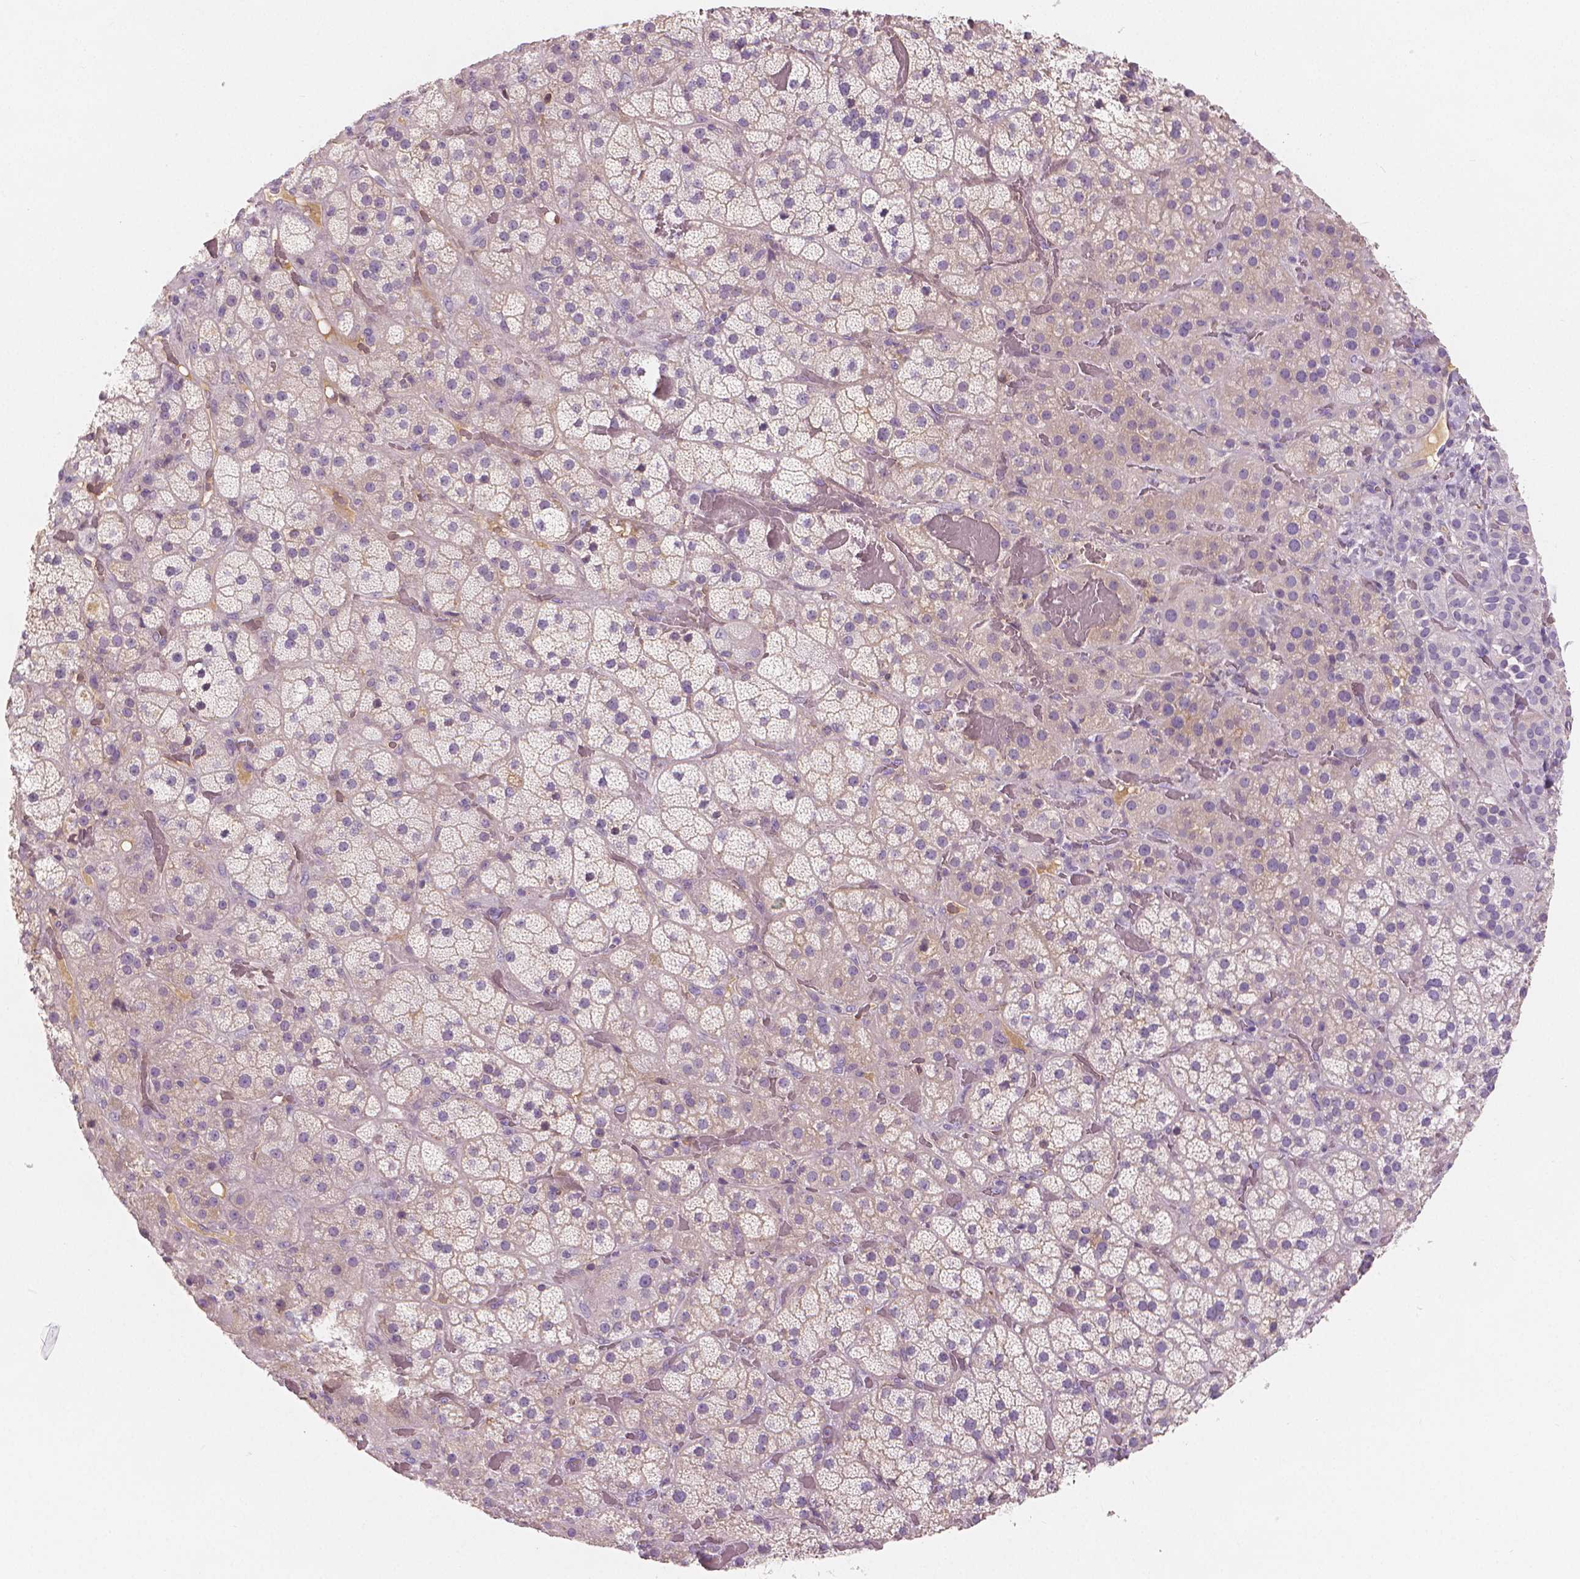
{"staining": {"intensity": "negative", "quantity": "none", "location": "none"}, "tissue": "adrenal gland", "cell_type": "Glandular cells", "image_type": "normal", "snomed": [{"axis": "morphology", "description": "Normal tissue, NOS"}, {"axis": "topography", "description": "Adrenal gland"}], "caption": "IHC image of benign adrenal gland: human adrenal gland stained with DAB (3,3'-diaminobenzidine) demonstrates no significant protein expression in glandular cells.", "gene": "APOA4", "patient": {"sex": "male", "age": 57}}